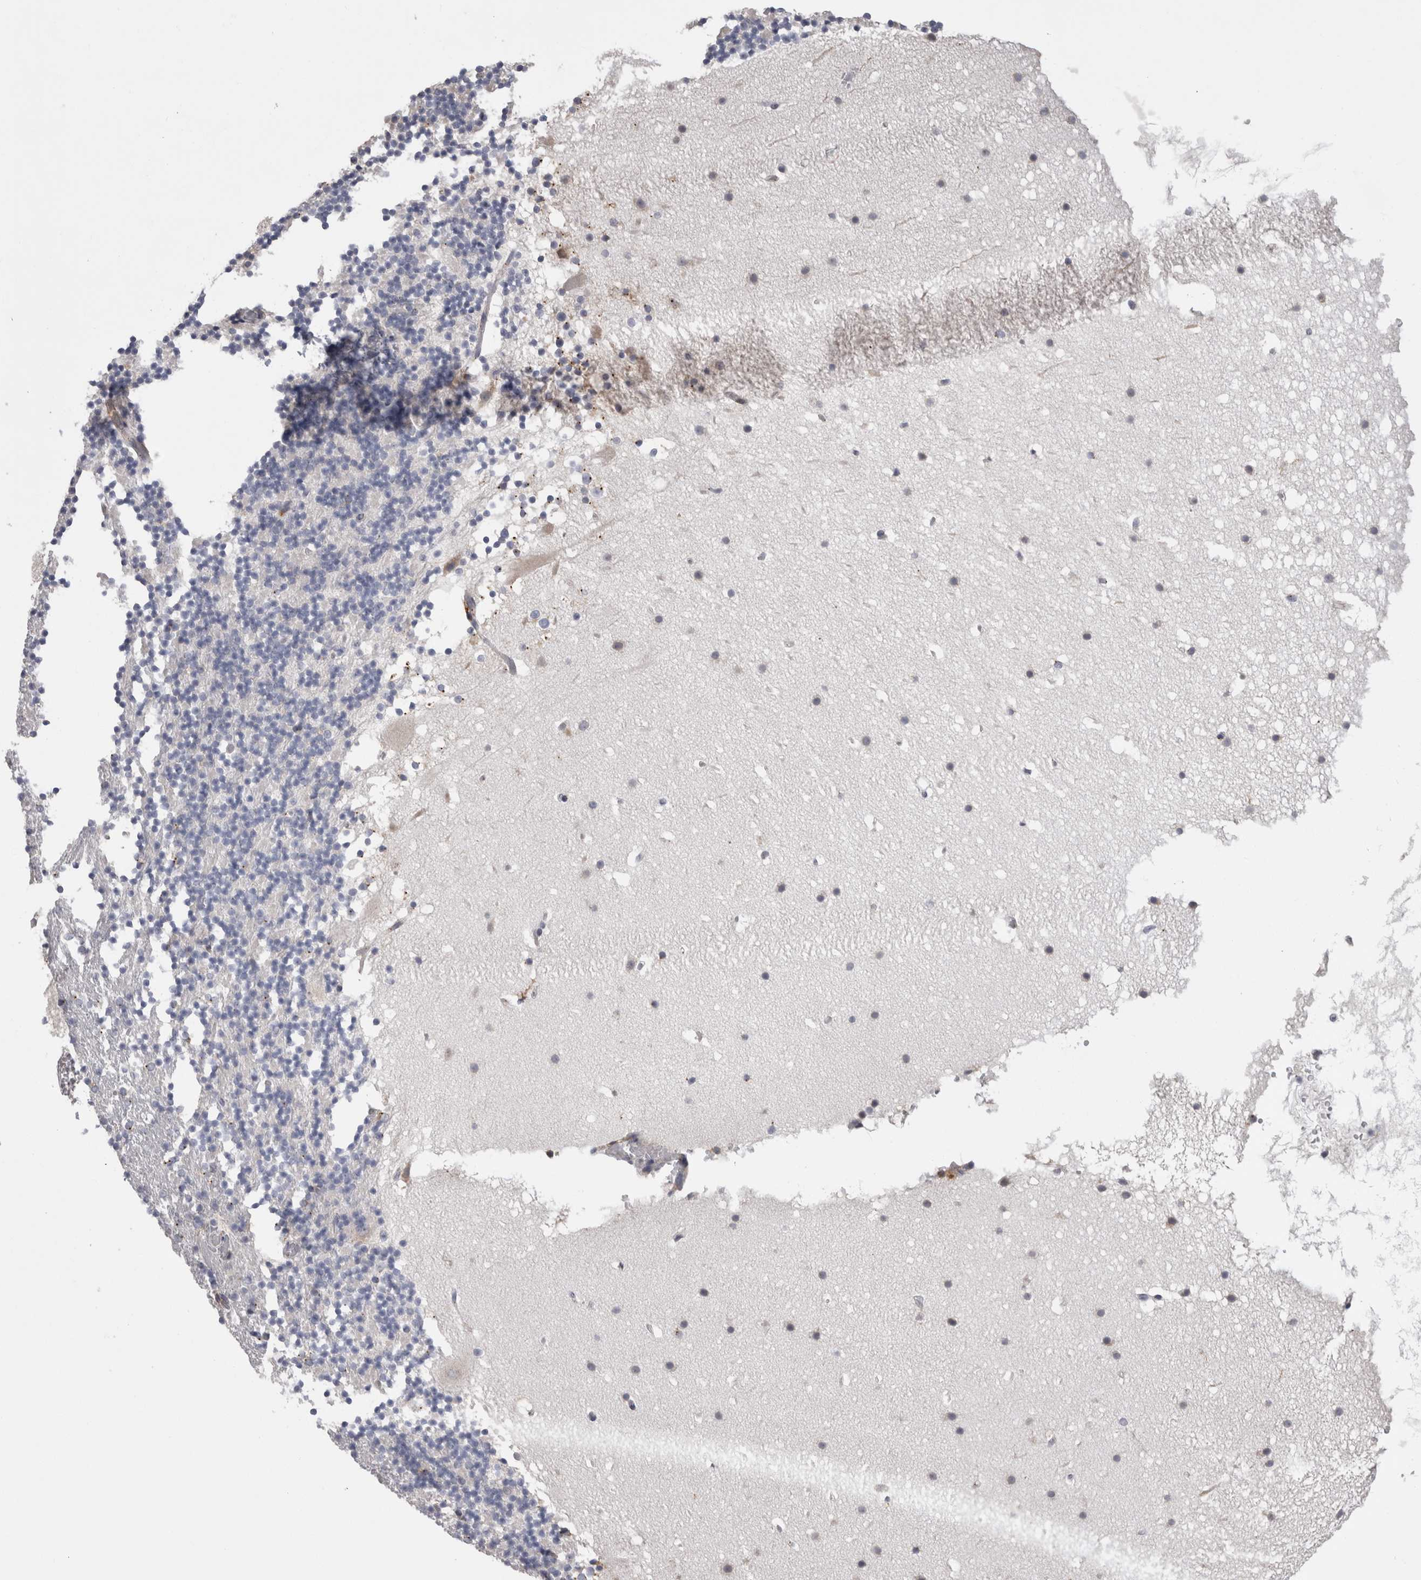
{"staining": {"intensity": "negative", "quantity": "none", "location": "none"}, "tissue": "cerebellum", "cell_type": "Cells in granular layer", "image_type": "normal", "snomed": [{"axis": "morphology", "description": "Normal tissue, NOS"}, {"axis": "topography", "description": "Cerebellum"}], "caption": "Cells in granular layer are negative for protein expression in unremarkable human cerebellum.", "gene": "ZNF341", "patient": {"sex": "male", "age": 57}}